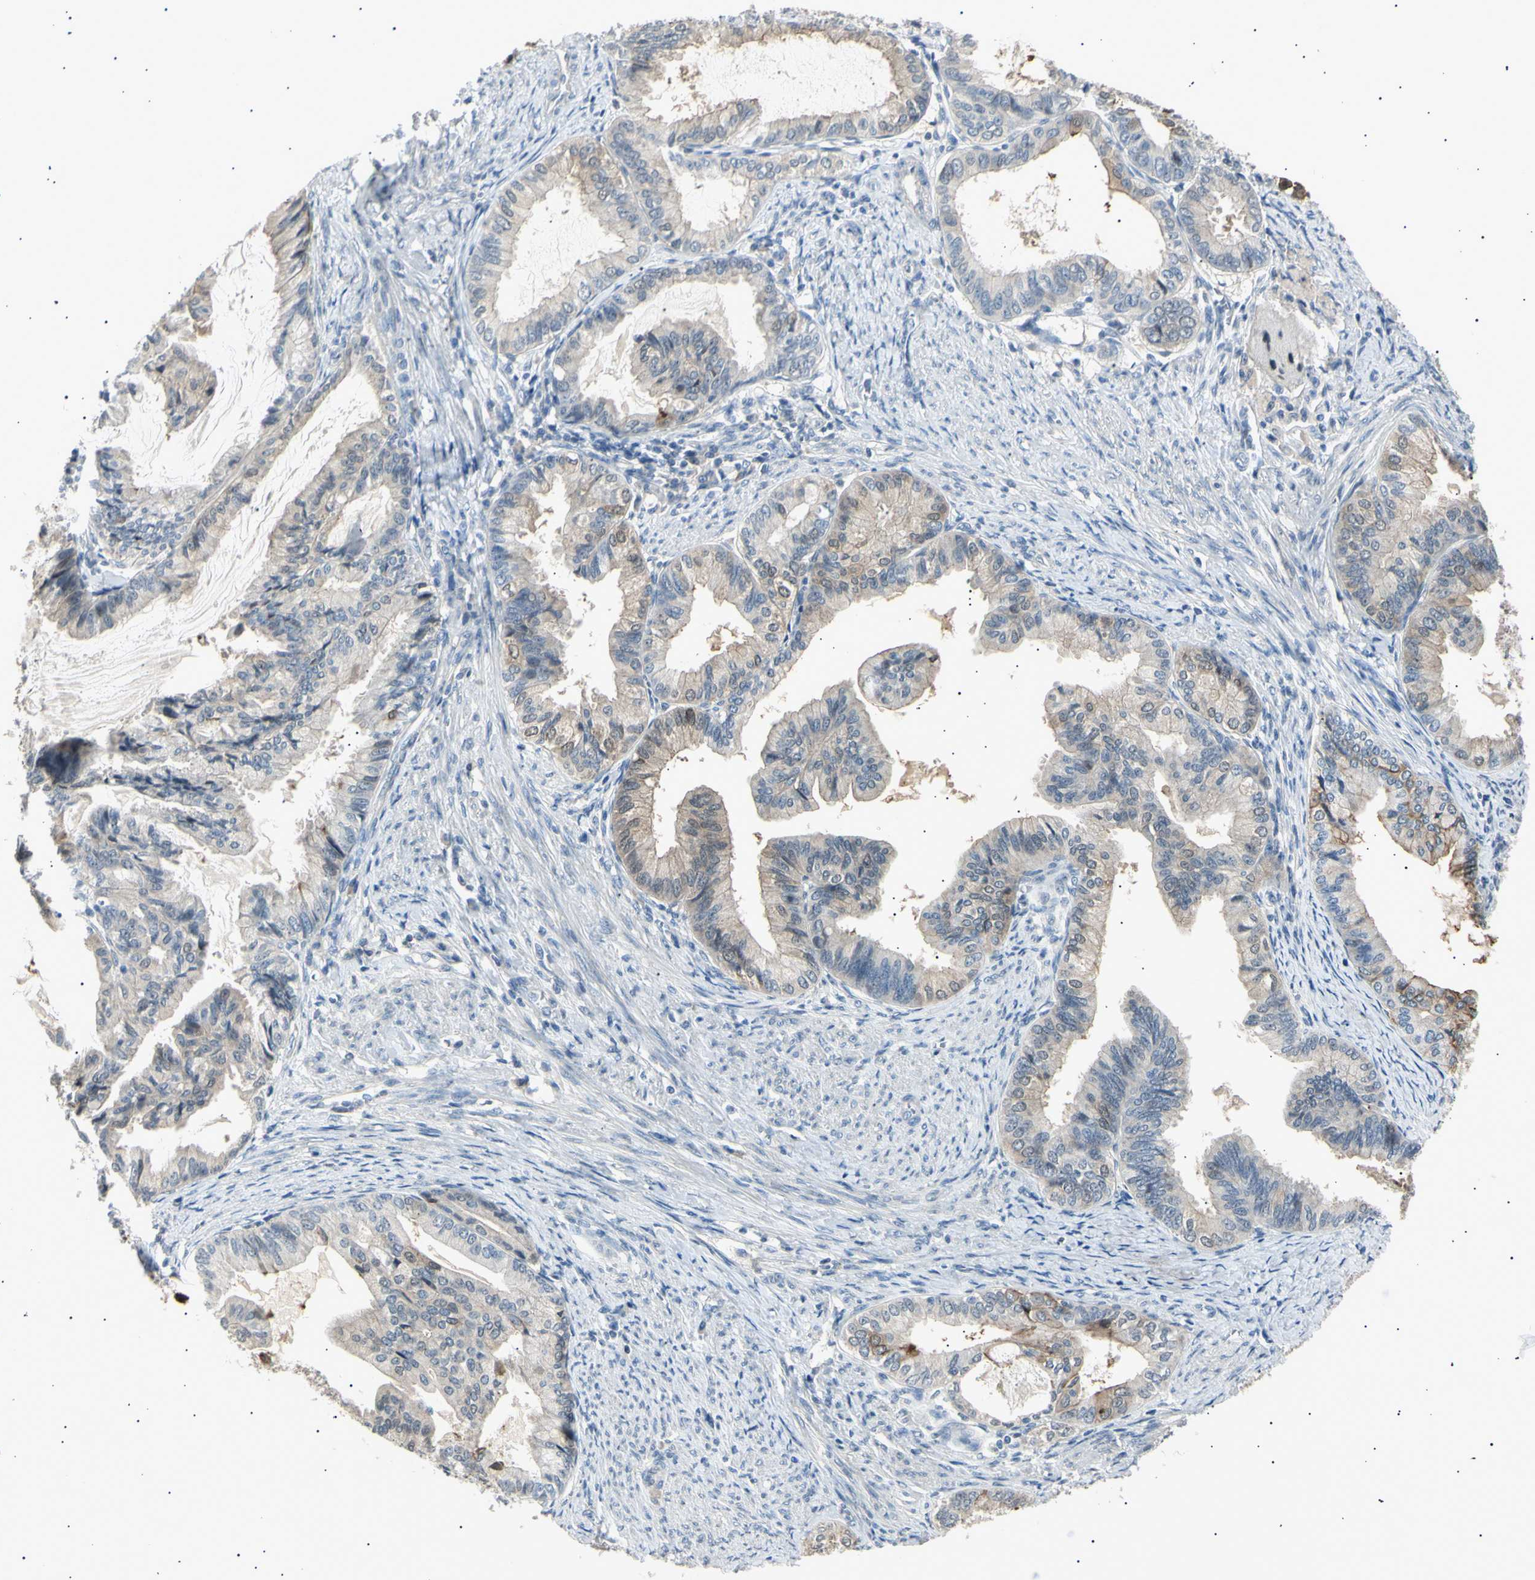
{"staining": {"intensity": "weak", "quantity": "25%-75%", "location": "cytoplasmic/membranous"}, "tissue": "endometrial cancer", "cell_type": "Tumor cells", "image_type": "cancer", "snomed": [{"axis": "morphology", "description": "Adenocarcinoma, NOS"}, {"axis": "topography", "description": "Endometrium"}], "caption": "Immunohistochemistry (IHC) of endometrial cancer displays low levels of weak cytoplasmic/membranous positivity in approximately 25%-75% of tumor cells. (Stains: DAB (3,3'-diaminobenzidine) in brown, nuclei in blue, Microscopy: brightfield microscopy at high magnification).", "gene": "LHPP", "patient": {"sex": "female", "age": 86}}